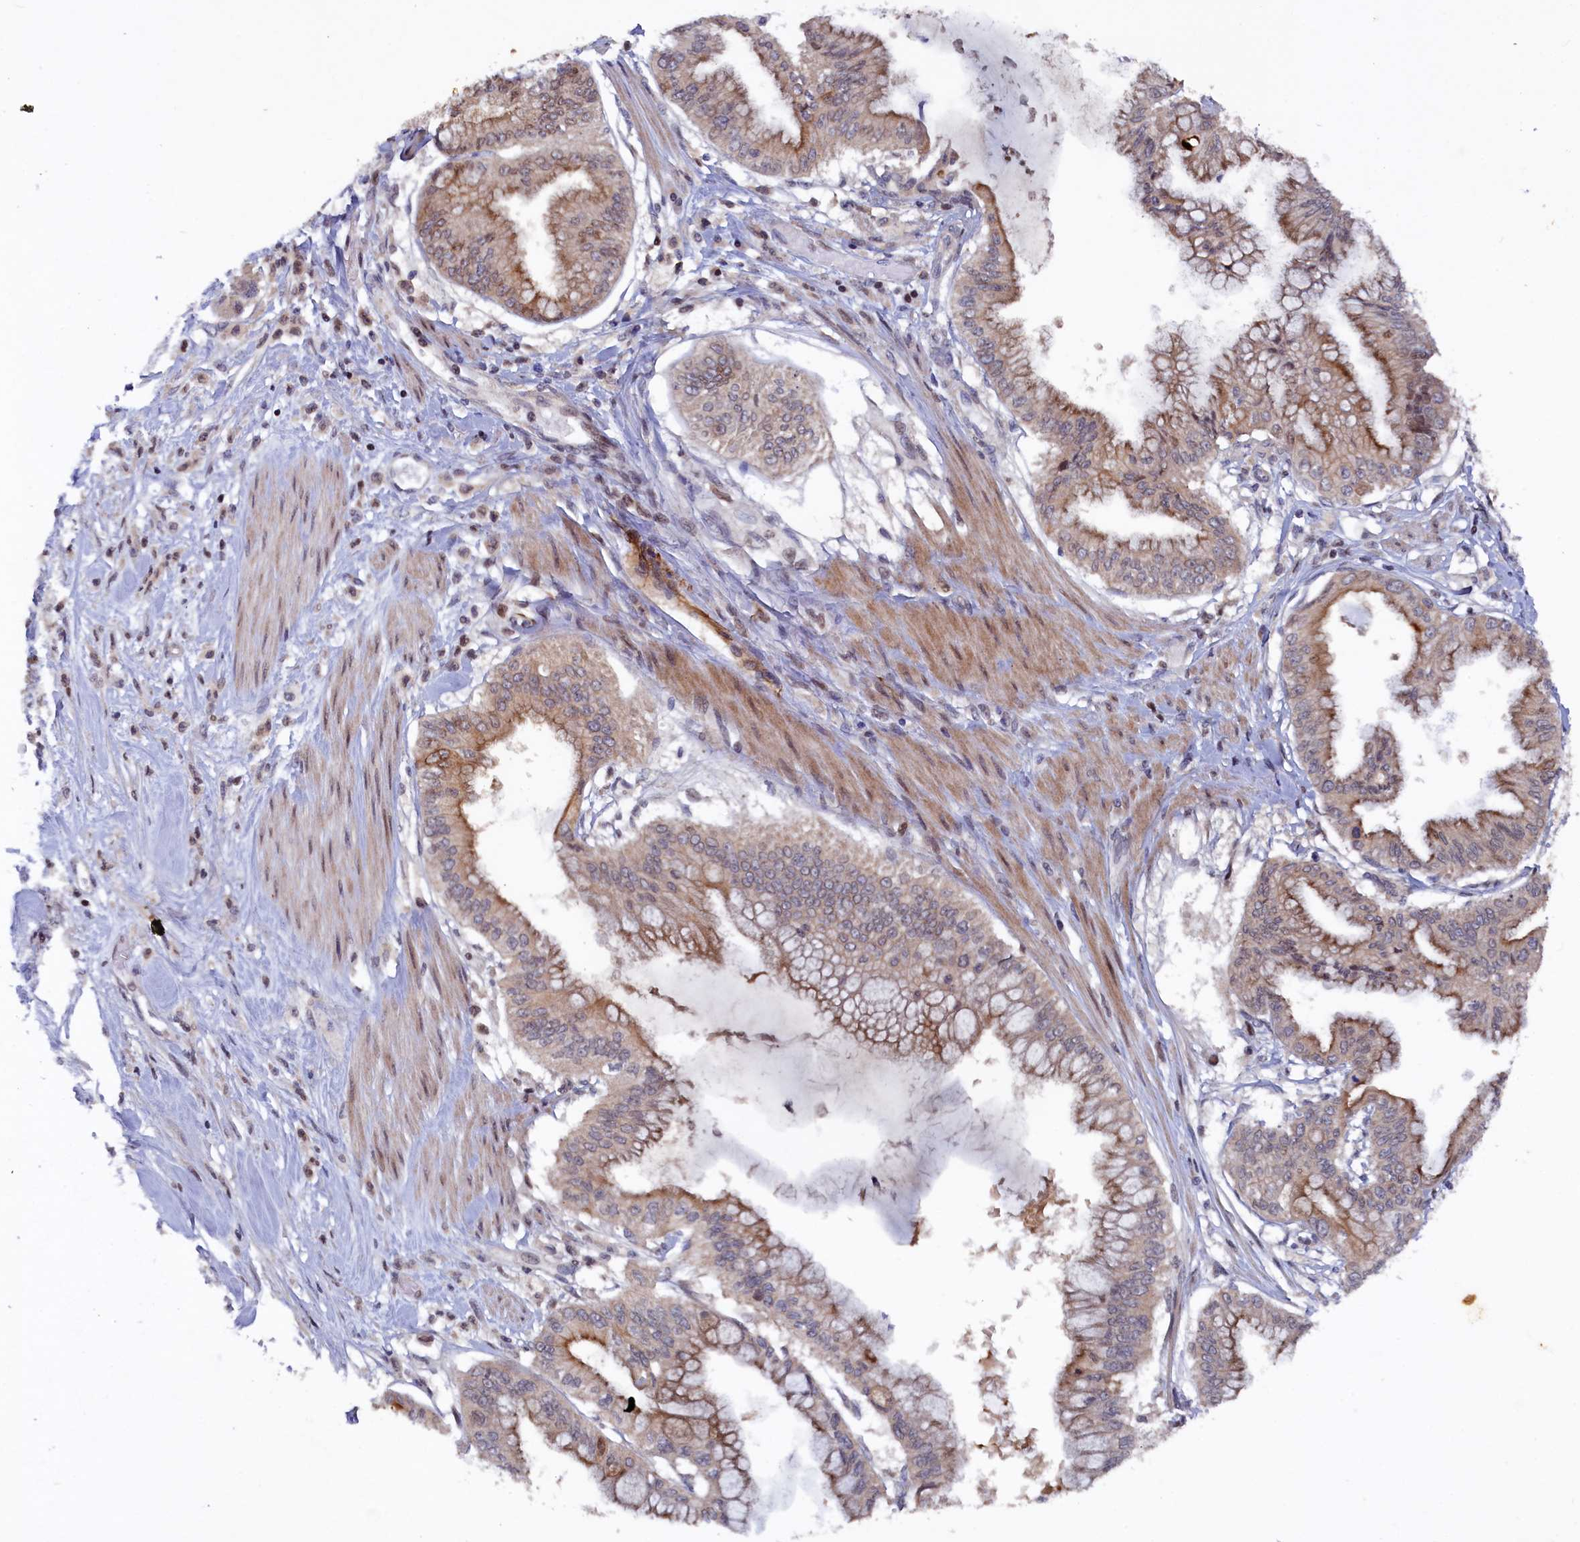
{"staining": {"intensity": "moderate", "quantity": "25%-75%", "location": "cytoplasmic/membranous"}, "tissue": "pancreatic cancer", "cell_type": "Tumor cells", "image_type": "cancer", "snomed": [{"axis": "morphology", "description": "Adenocarcinoma, NOS"}, {"axis": "topography", "description": "Pancreas"}], "caption": "Immunohistochemical staining of pancreatic cancer demonstrates medium levels of moderate cytoplasmic/membranous protein staining in approximately 25%-75% of tumor cells. The staining is performed using DAB (3,3'-diaminobenzidine) brown chromogen to label protein expression. The nuclei are counter-stained blue using hematoxylin.", "gene": "TMC5", "patient": {"sex": "male", "age": 46}}